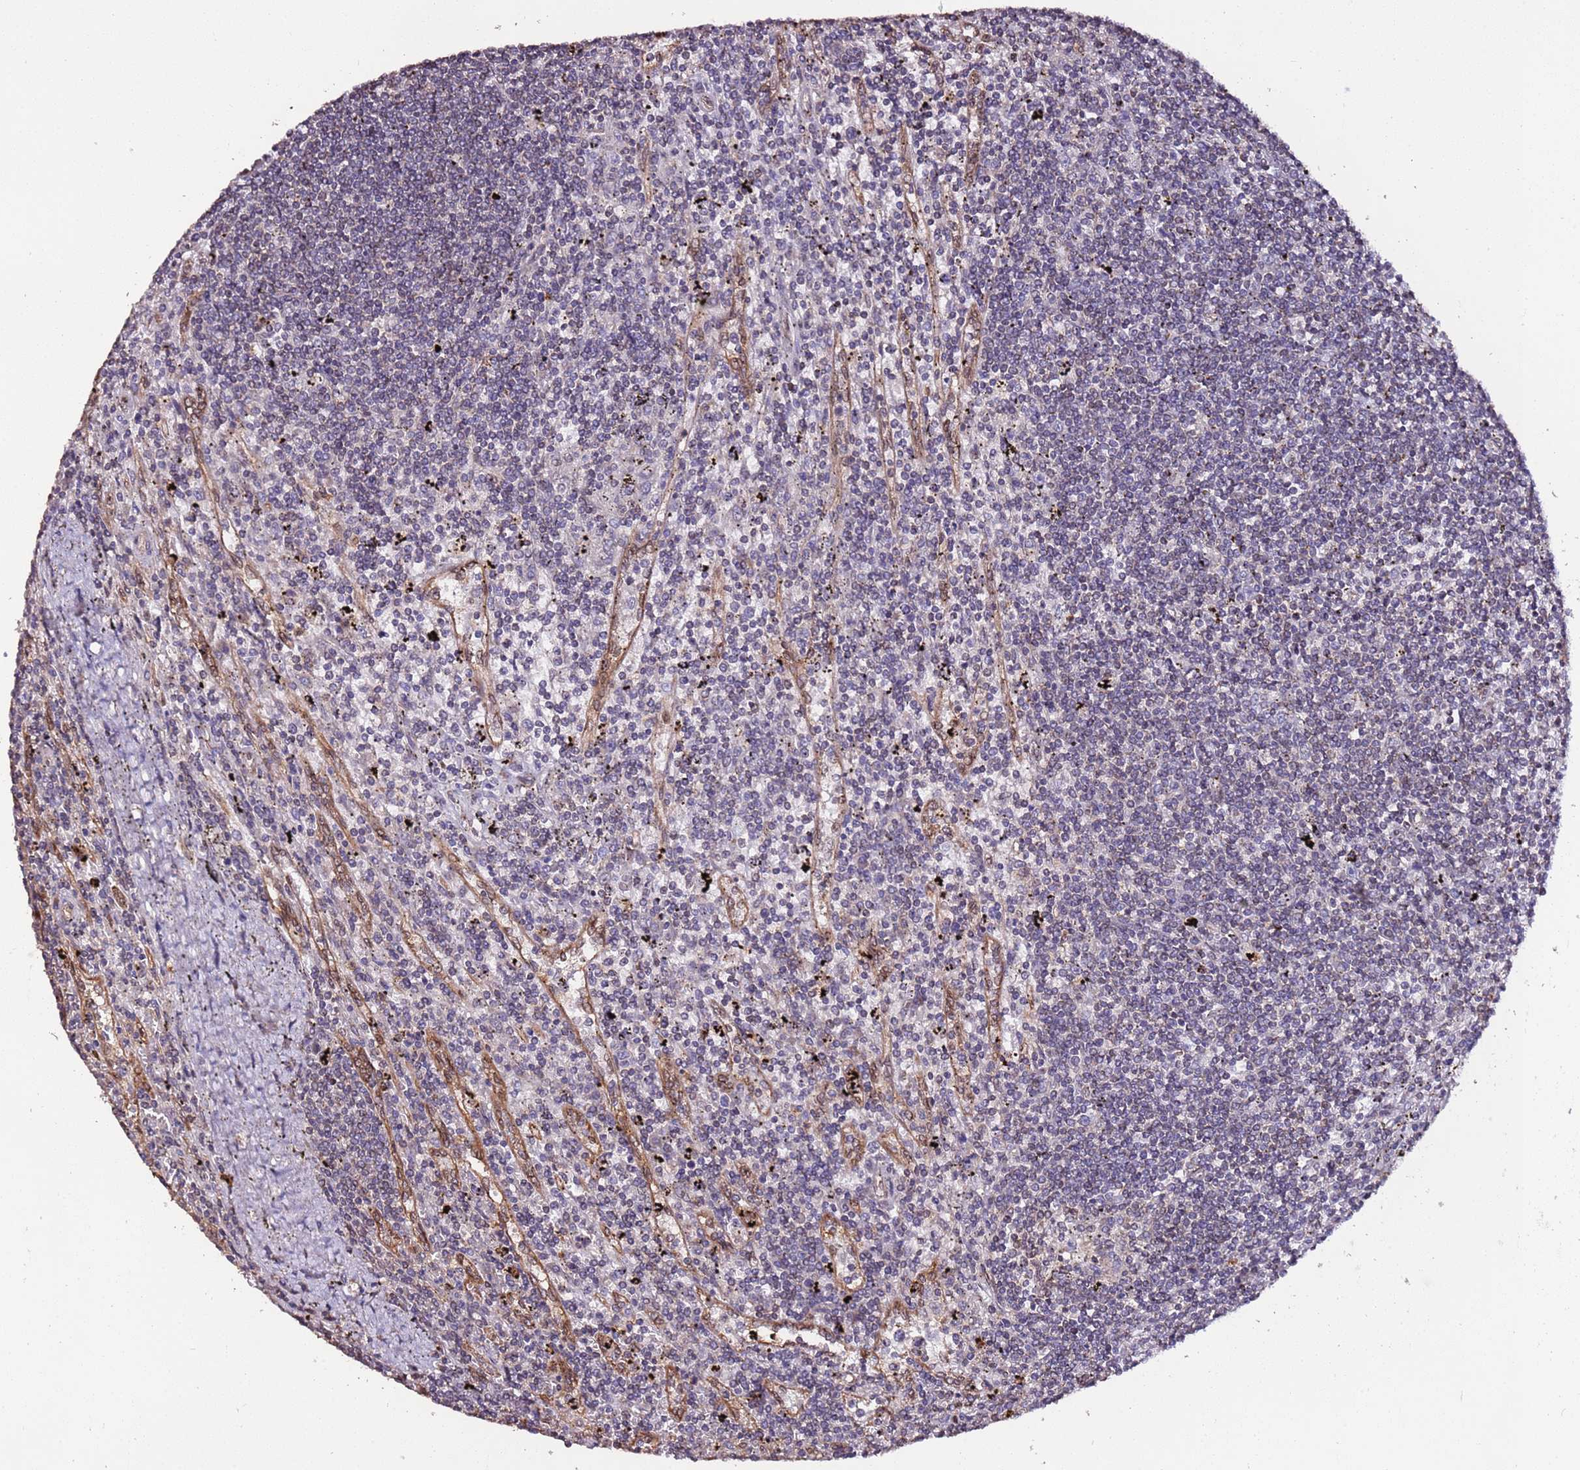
{"staining": {"intensity": "negative", "quantity": "none", "location": "none"}, "tissue": "lymphoma", "cell_type": "Tumor cells", "image_type": "cancer", "snomed": [{"axis": "morphology", "description": "Malignant lymphoma, non-Hodgkin's type, Low grade"}, {"axis": "topography", "description": "Spleen"}], "caption": "This histopathology image is of lymphoma stained with IHC to label a protein in brown with the nuclei are counter-stained blue. There is no positivity in tumor cells.", "gene": "SLC41A3", "patient": {"sex": "male", "age": 76}}